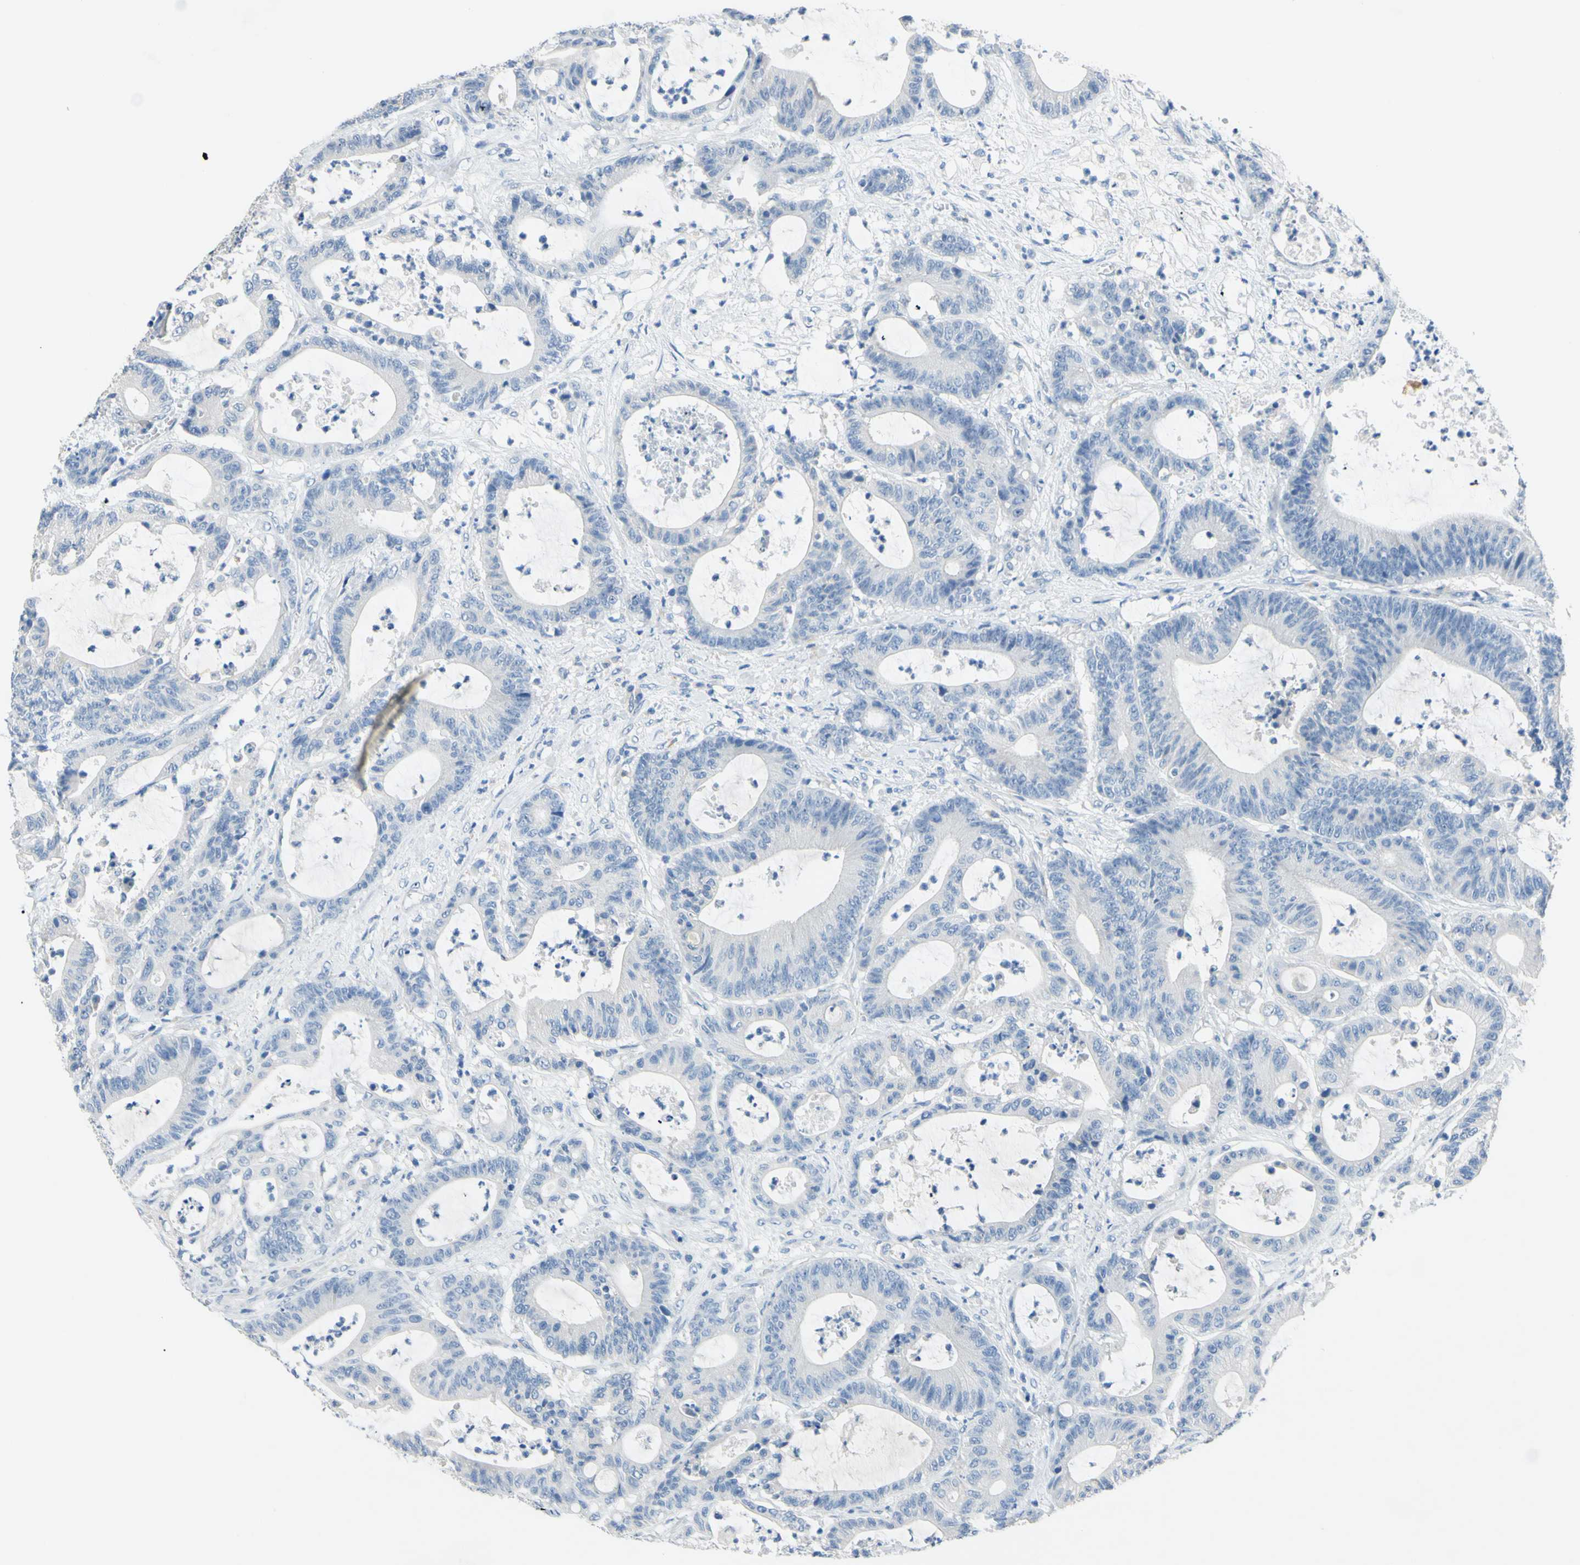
{"staining": {"intensity": "negative", "quantity": "none", "location": "none"}, "tissue": "colorectal cancer", "cell_type": "Tumor cells", "image_type": "cancer", "snomed": [{"axis": "morphology", "description": "Adenocarcinoma, NOS"}, {"axis": "topography", "description": "Colon"}], "caption": "A high-resolution photomicrograph shows immunohistochemistry staining of colorectal adenocarcinoma, which displays no significant expression in tumor cells.", "gene": "CDH10", "patient": {"sex": "female", "age": 84}}